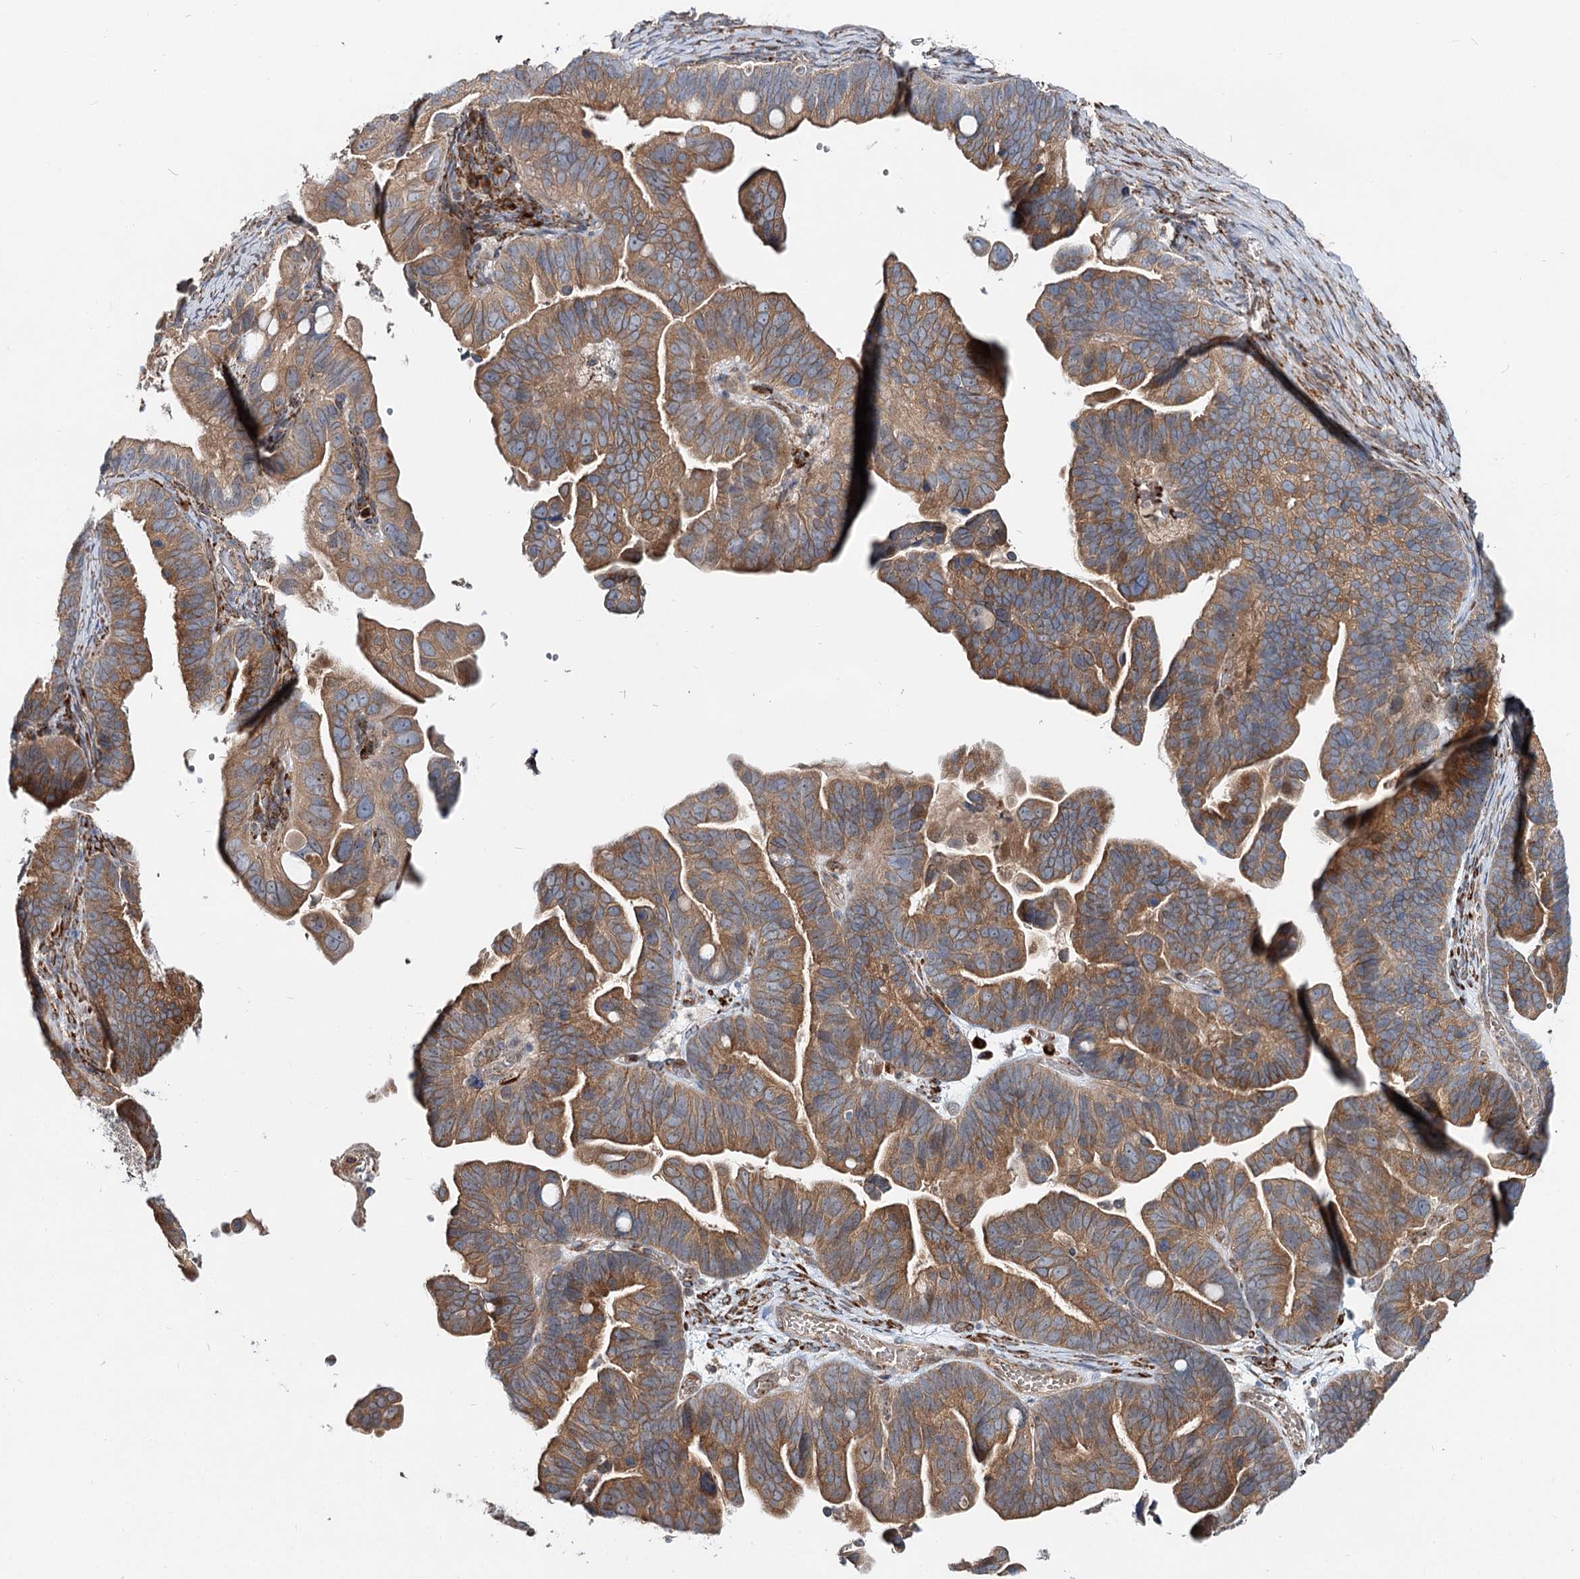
{"staining": {"intensity": "moderate", "quantity": ">75%", "location": "cytoplasmic/membranous"}, "tissue": "ovarian cancer", "cell_type": "Tumor cells", "image_type": "cancer", "snomed": [{"axis": "morphology", "description": "Cystadenocarcinoma, serous, NOS"}, {"axis": "topography", "description": "Ovary"}], "caption": "This histopathology image reveals IHC staining of ovarian cancer (serous cystadenocarcinoma), with medium moderate cytoplasmic/membranous positivity in approximately >75% of tumor cells.", "gene": "SPART", "patient": {"sex": "female", "age": 56}}